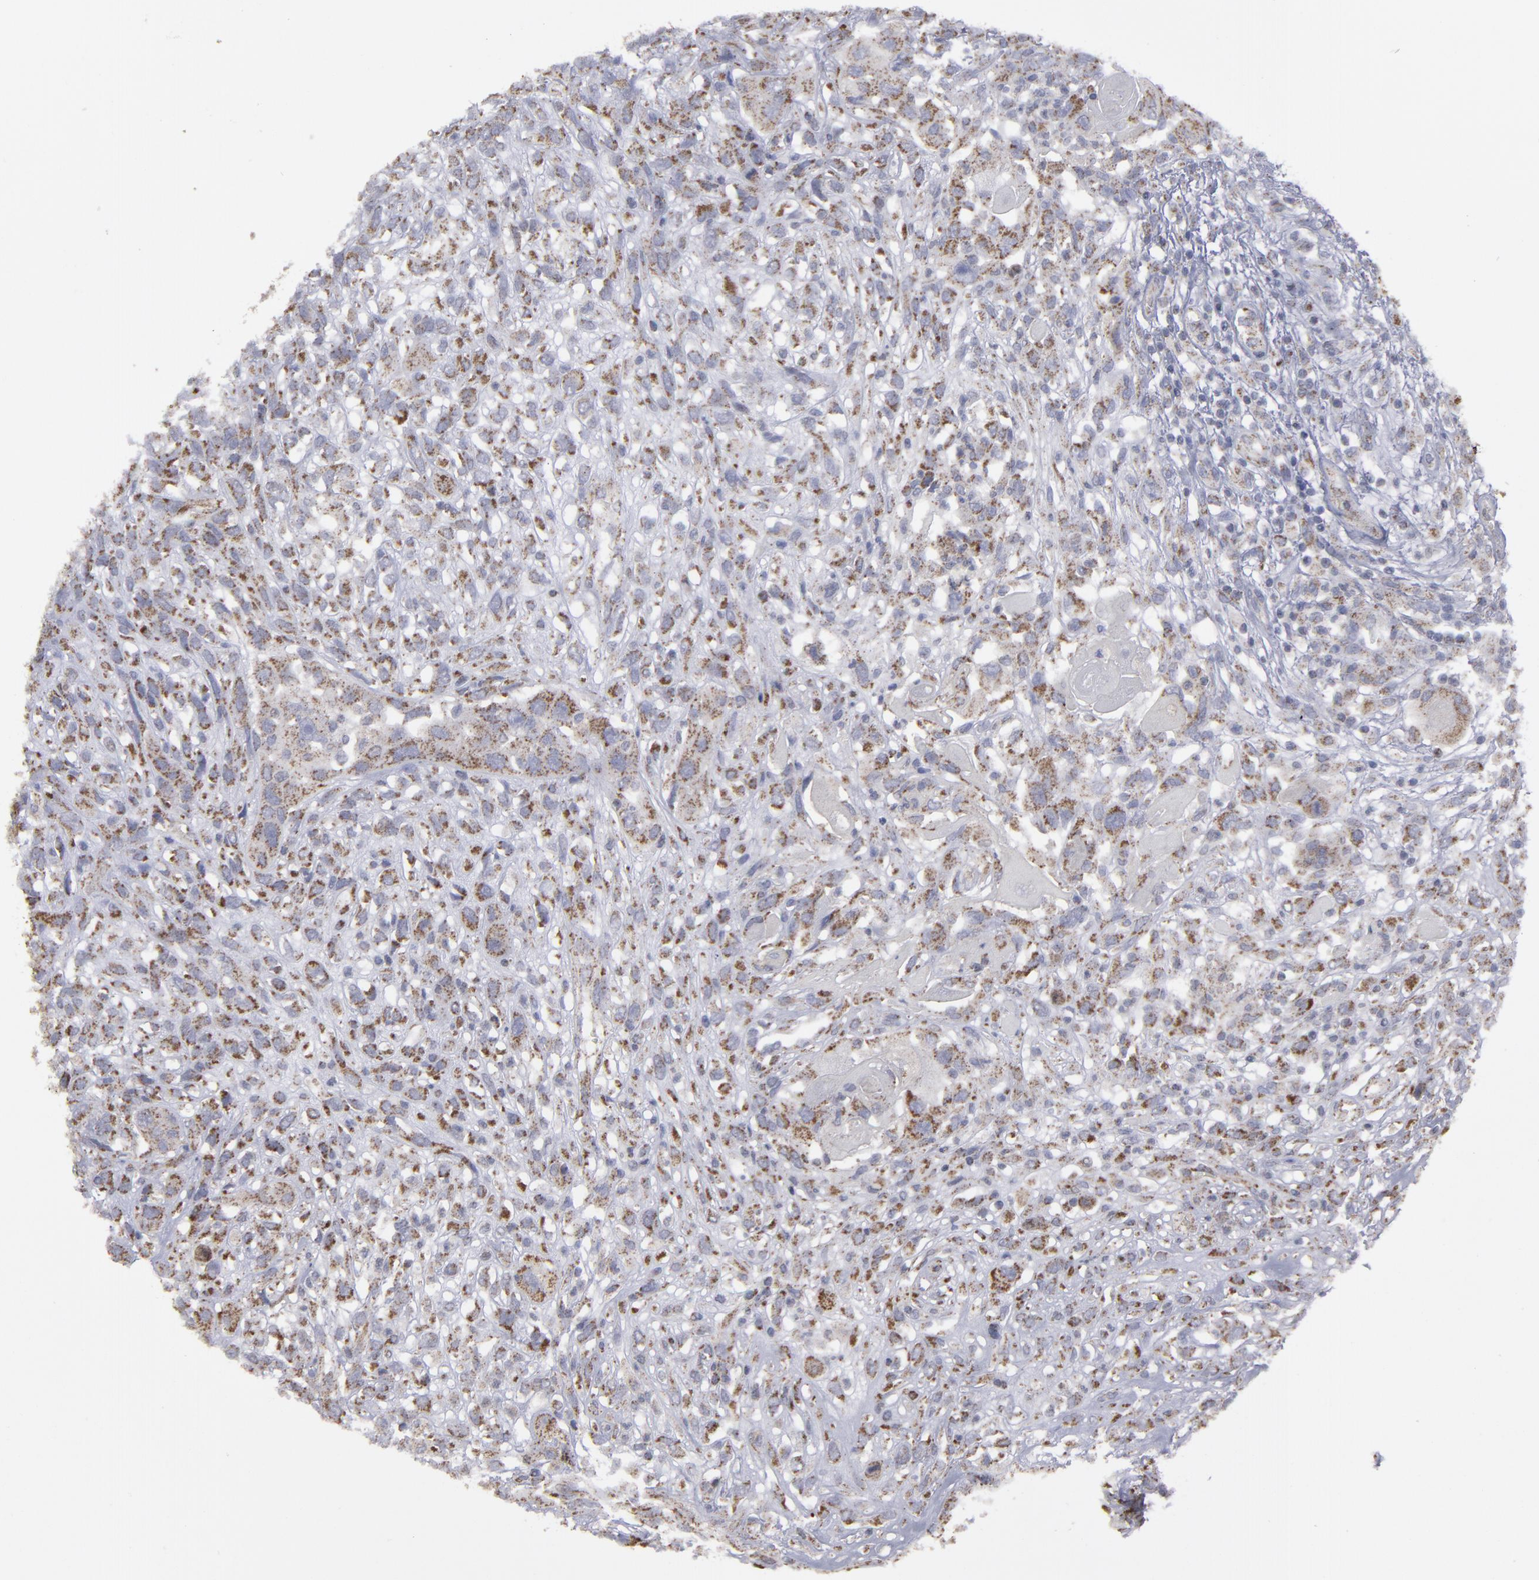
{"staining": {"intensity": "moderate", "quantity": ">75%", "location": "cytoplasmic/membranous"}, "tissue": "head and neck cancer", "cell_type": "Tumor cells", "image_type": "cancer", "snomed": [{"axis": "morphology", "description": "Neoplasm, malignant, NOS"}, {"axis": "topography", "description": "Salivary gland"}, {"axis": "topography", "description": "Head-Neck"}], "caption": "The immunohistochemical stain shows moderate cytoplasmic/membranous staining in tumor cells of head and neck cancer tissue.", "gene": "MYOM2", "patient": {"sex": "male", "age": 43}}